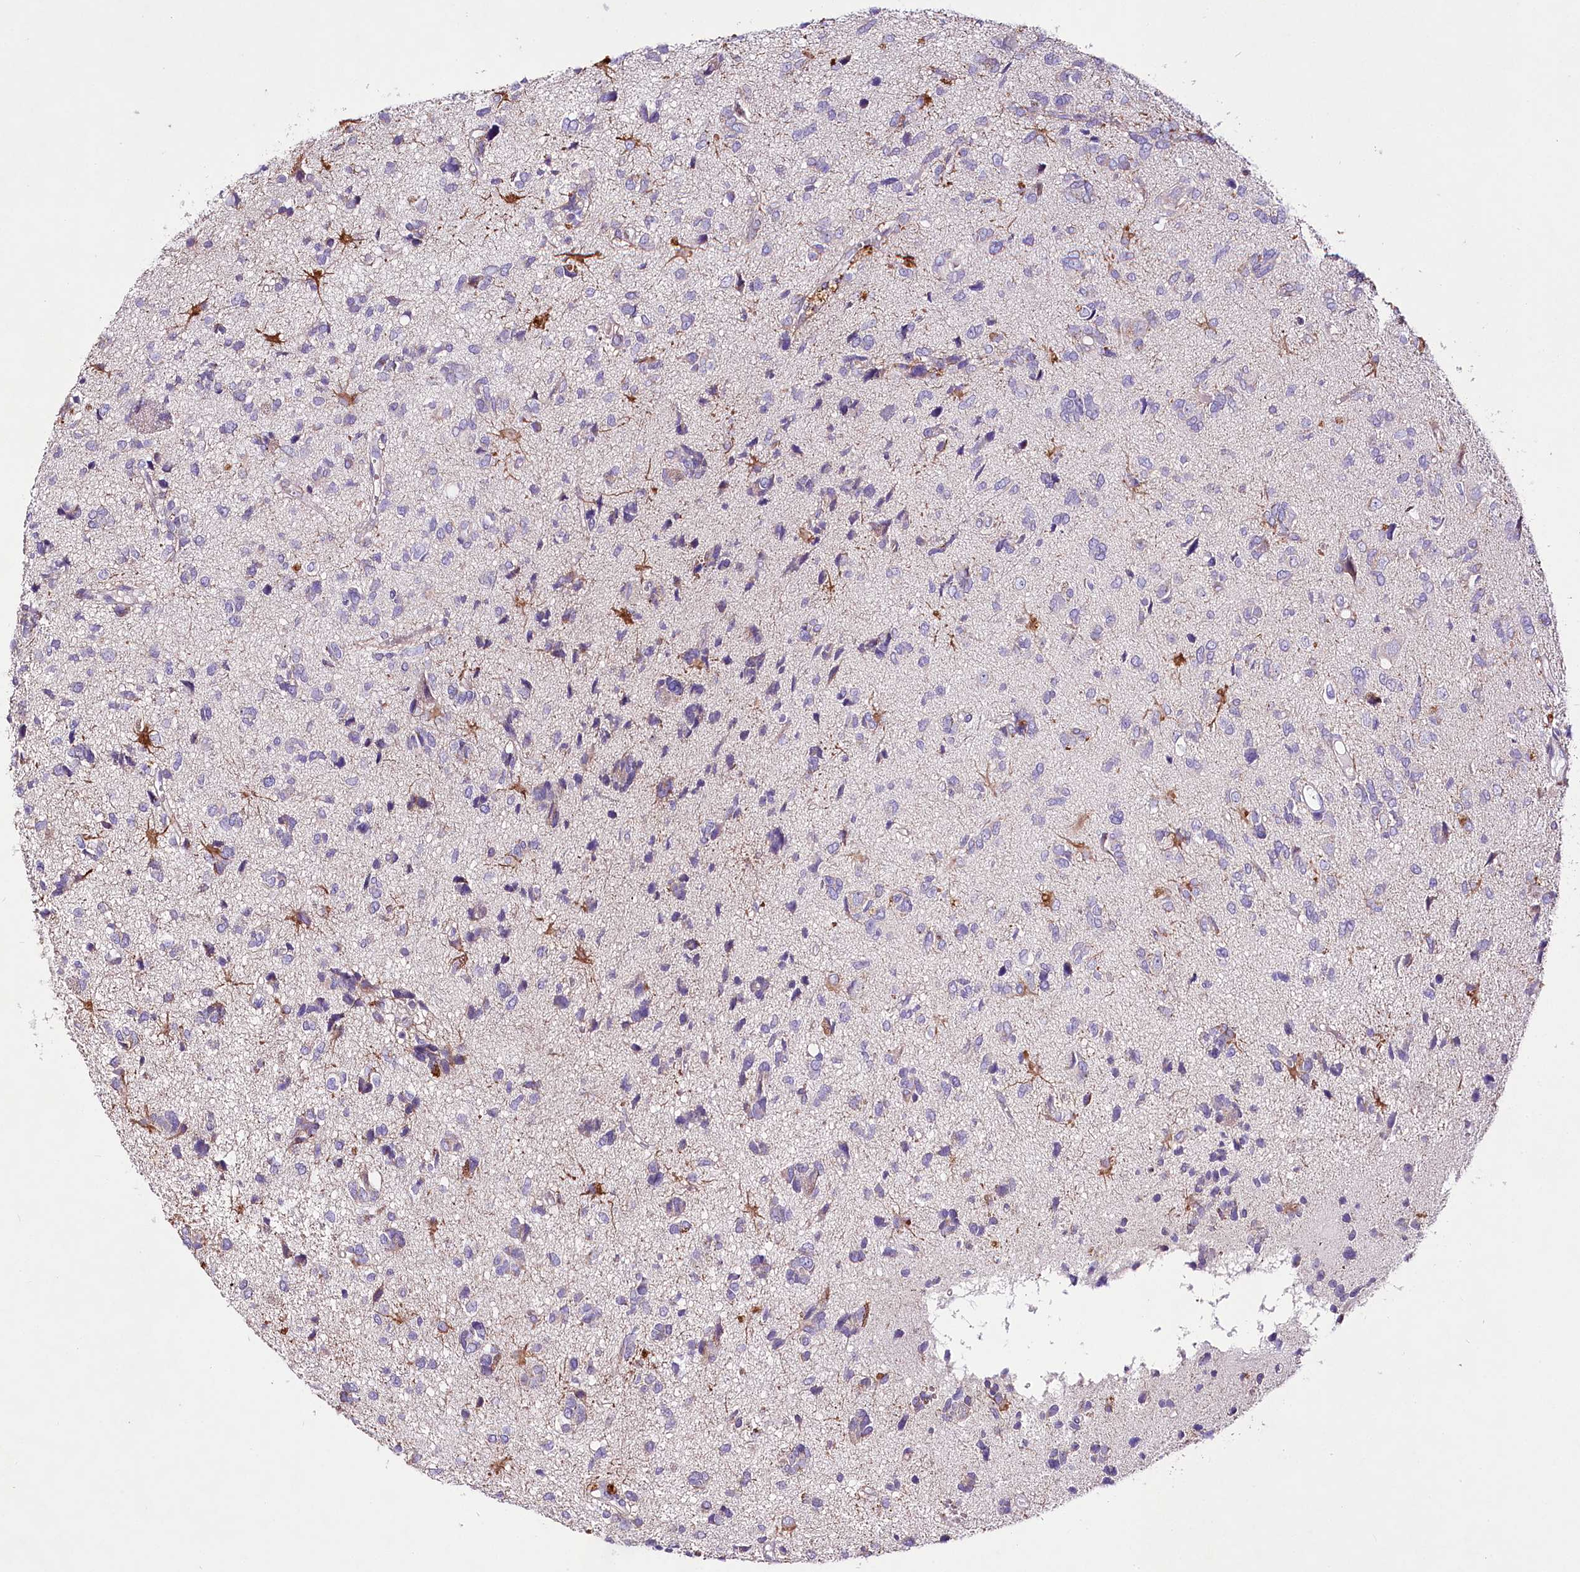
{"staining": {"intensity": "negative", "quantity": "none", "location": "none"}, "tissue": "glioma", "cell_type": "Tumor cells", "image_type": "cancer", "snomed": [{"axis": "morphology", "description": "Glioma, malignant, High grade"}, {"axis": "topography", "description": "Brain"}], "caption": "Tumor cells are negative for protein expression in human glioma.", "gene": "LRRC14B", "patient": {"sex": "female", "age": 59}}